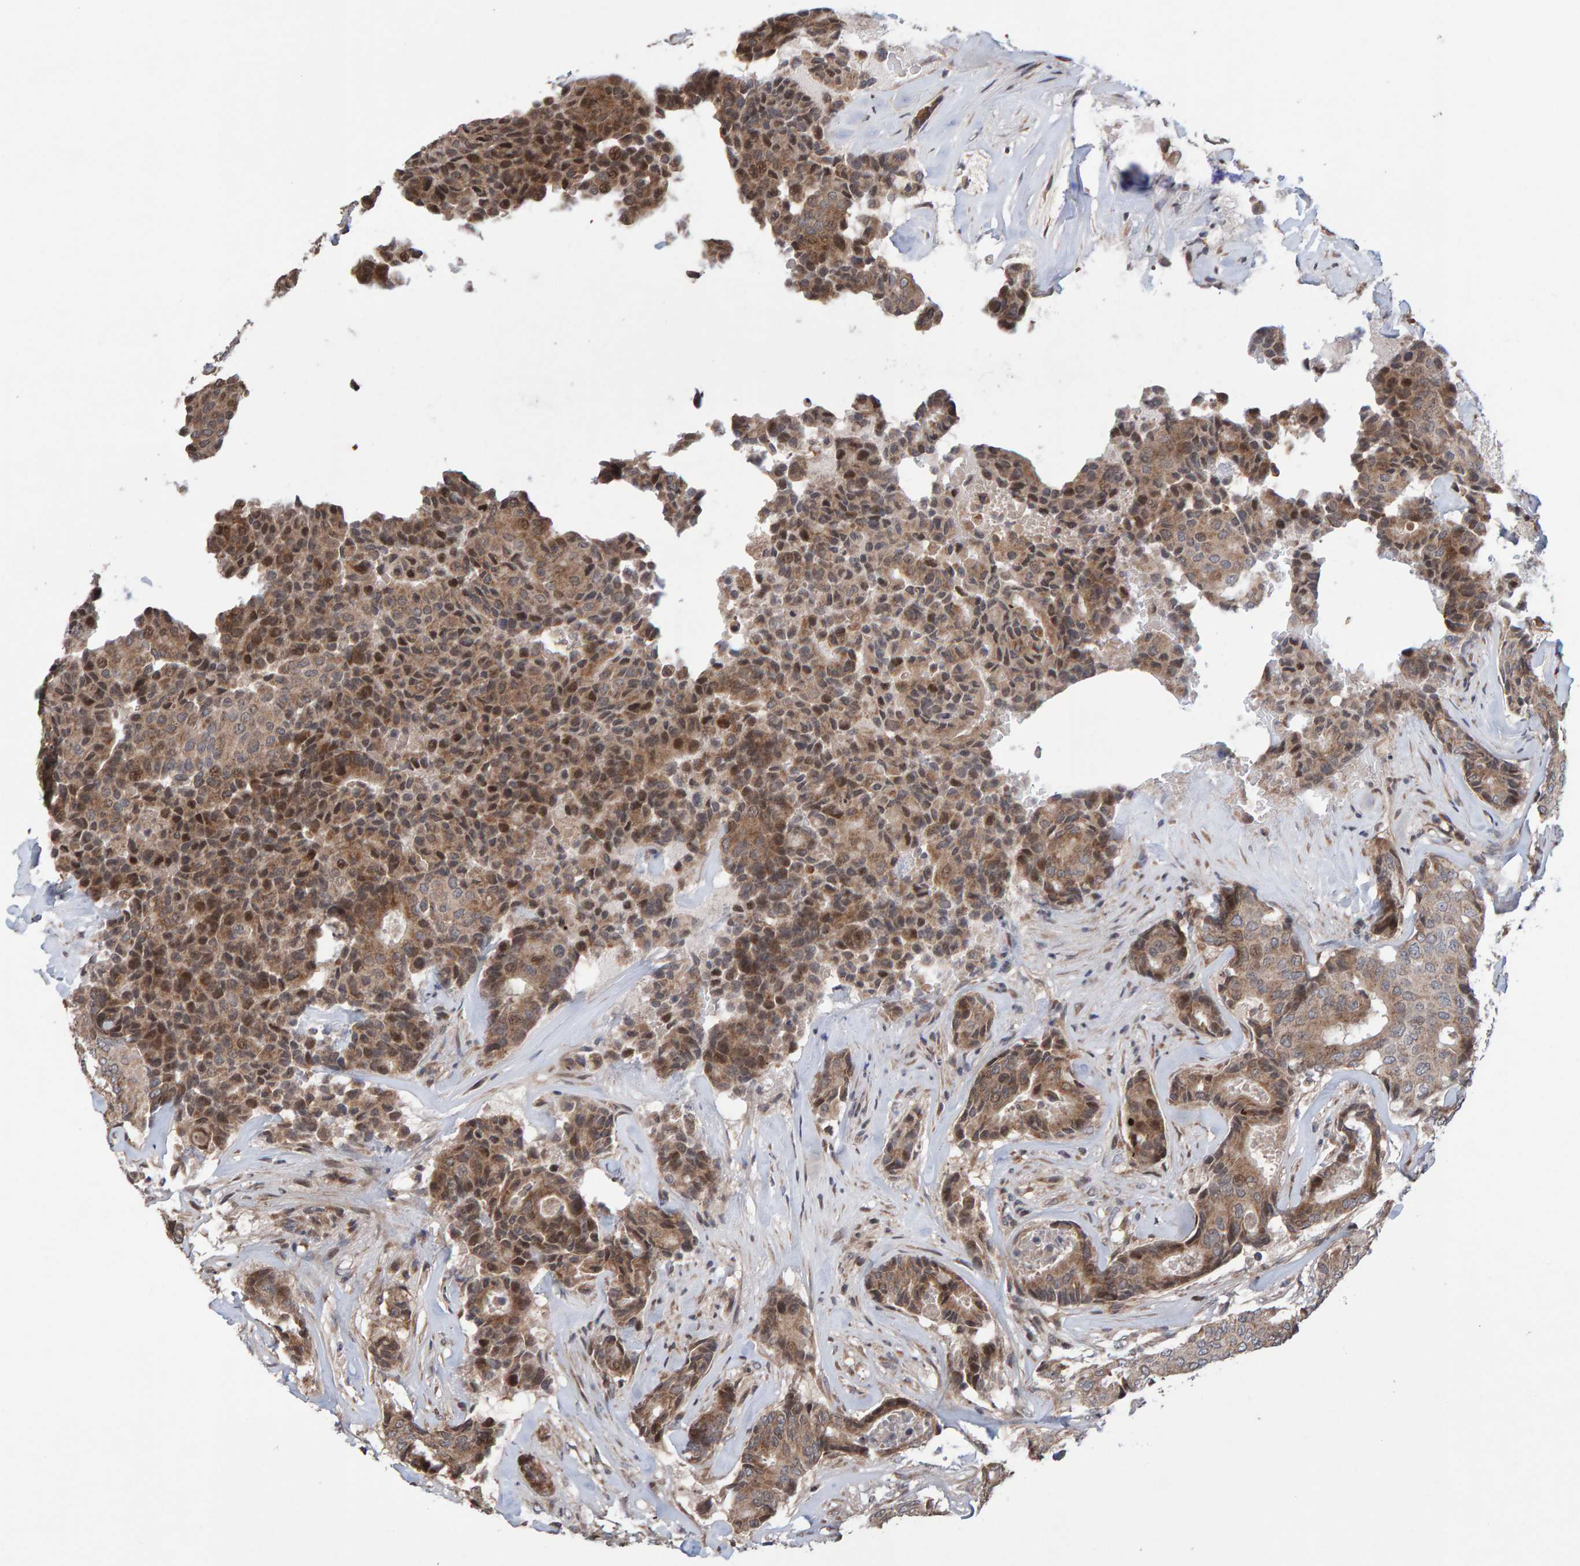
{"staining": {"intensity": "moderate", "quantity": ">75%", "location": "cytoplasmic/membranous,nuclear"}, "tissue": "breast cancer", "cell_type": "Tumor cells", "image_type": "cancer", "snomed": [{"axis": "morphology", "description": "Duct carcinoma"}, {"axis": "topography", "description": "Breast"}], "caption": "Protein staining demonstrates moderate cytoplasmic/membranous and nuclear staining in approximately >75% of tumor cells in breast cancer.", "gene": "PECR", "patient": {"sex": "female", "age": 75}}